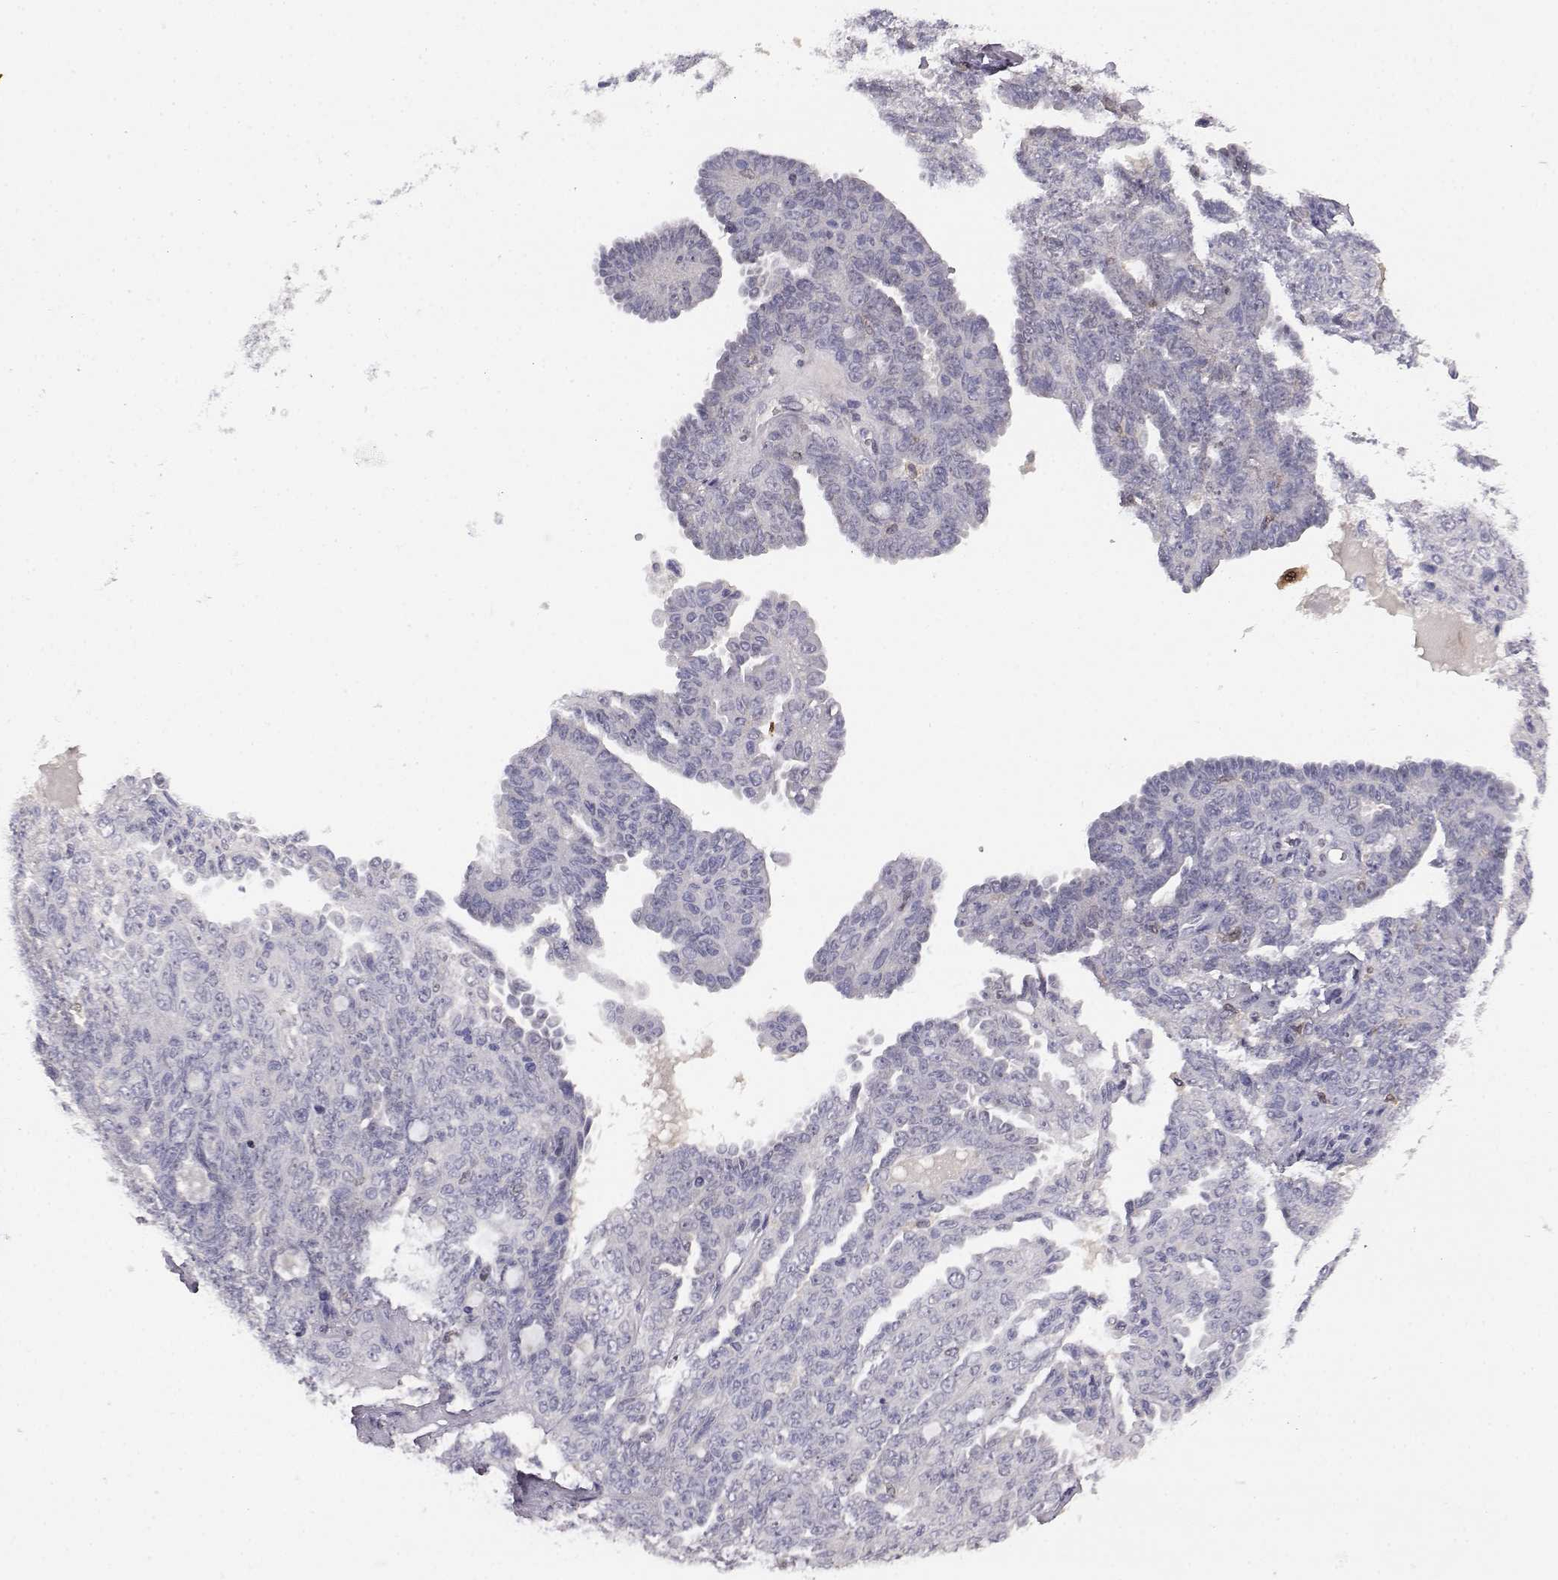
{"staining": {"intensity": "negative", "quantity": "none", "location": "none"}, "tissue": "ovarian cancer", "cell_type": "Tumor cells", "image_type": "cancer", "snomed": [{"axis": "morphology", "description": "Cystadenocarcinoma, serous, NOS"}, {"axis": "topography", "description": "Ovary"}], "caption": "The IHC image has no significant positivity in tumor cells of ovarian serous cystadenocarcinoma tissue.", "gene": "AKR1B1", "patient": {"sex": "female", "age": 71}}